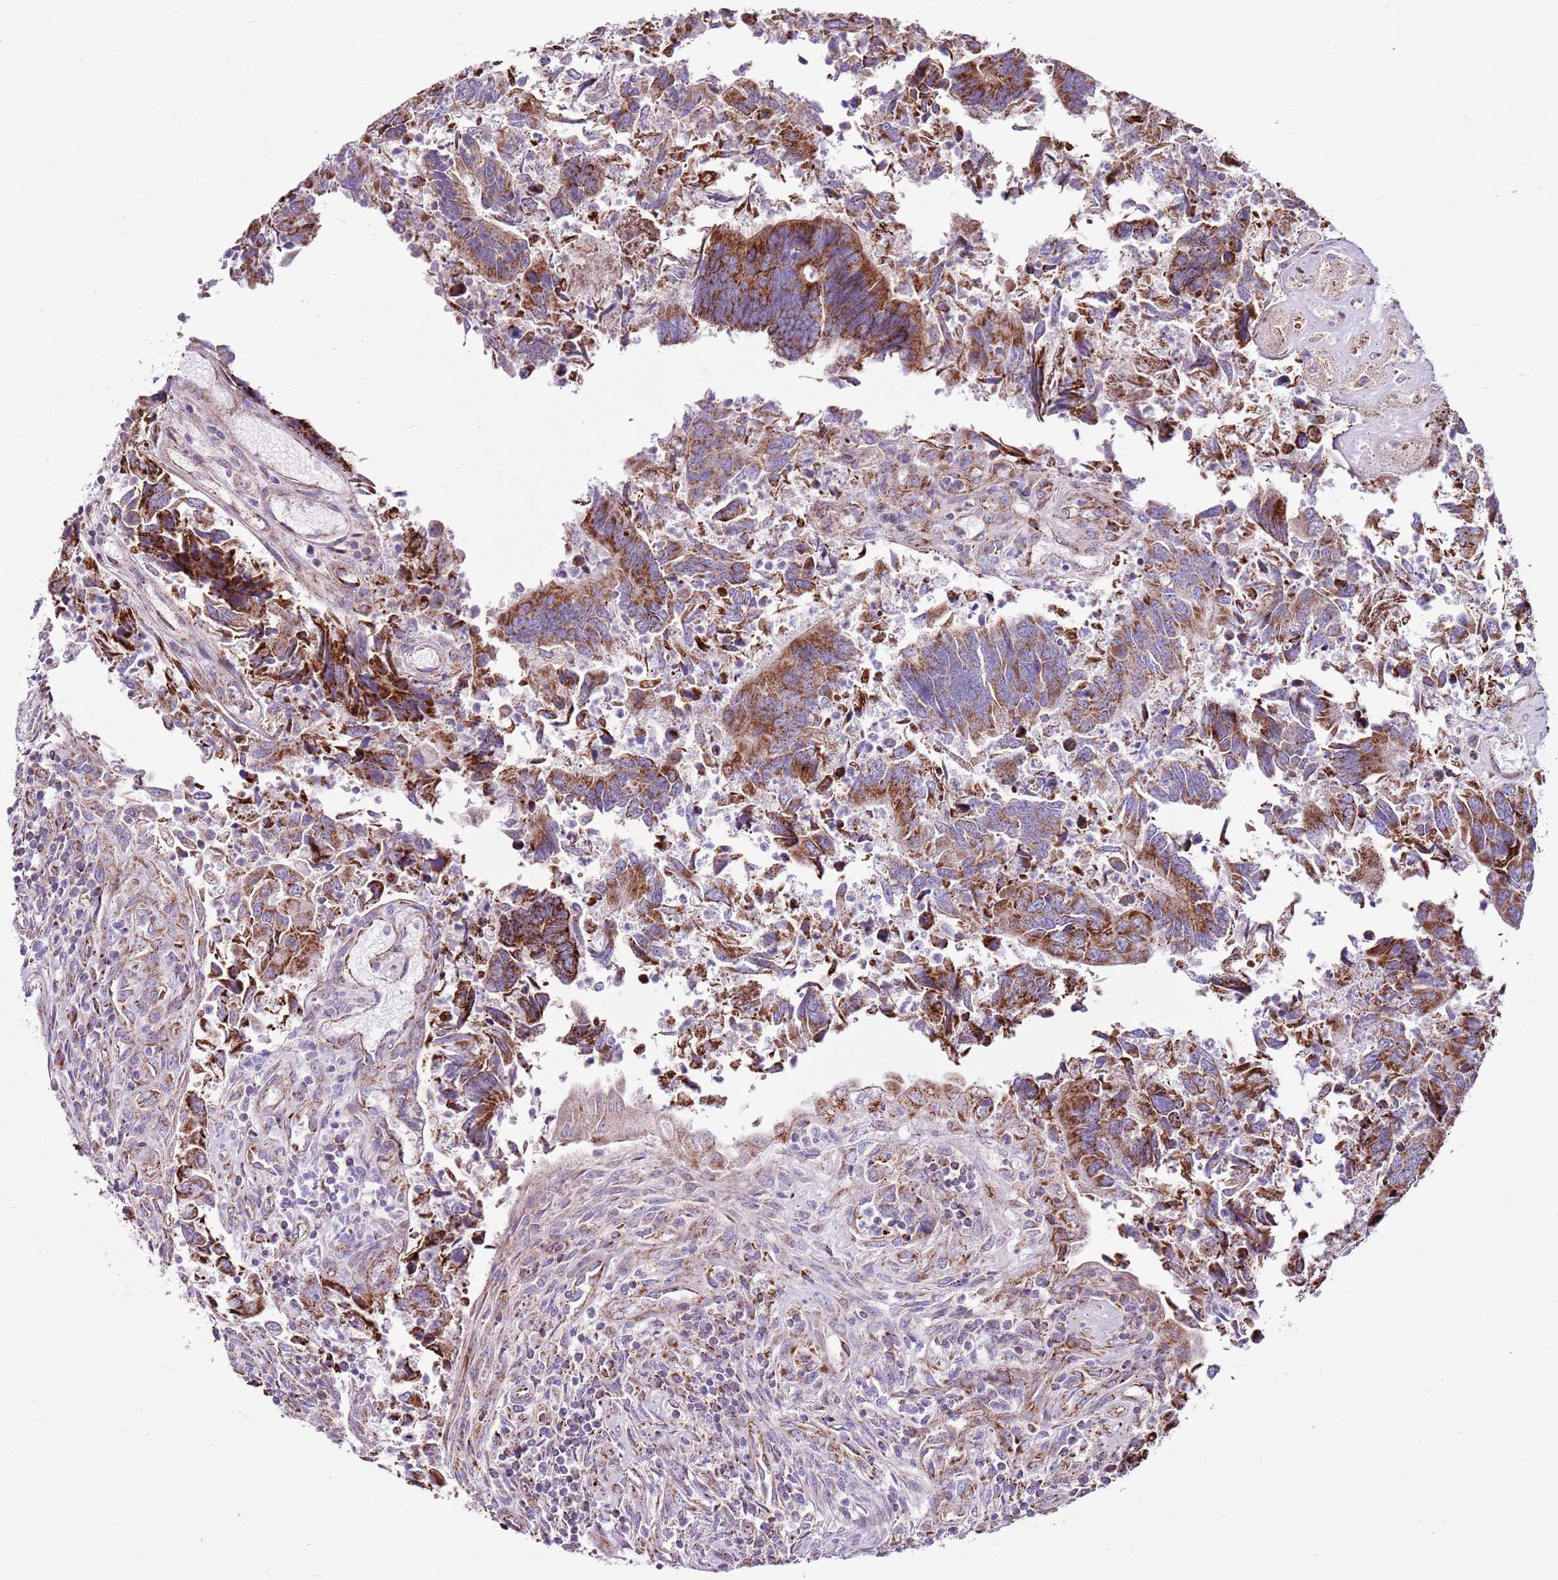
{"staining": {"intensity": "strong", "quantity": "25%-75%", "location": "cytoplasmic/membranous"}, "tissue": "colorectal cancer", "cell_type": "Tumor cells", "image_type": "cancer", "snomed": [{"axis": "morphology", "description": "Adenocarcinoma, NOS"}, {"axis": "topography", "description": "Colon"}], "caption": "This histopathology image shows colorectal cancer stained with immunohistochemistry to label a protein in brown. The cytoplasmic/membranous of tumor cells show strong positivity for the protein. Nuclei are counter-stained blue.", "gene": "HECTD4", "patient": {"sex": "female", "age": 67}}